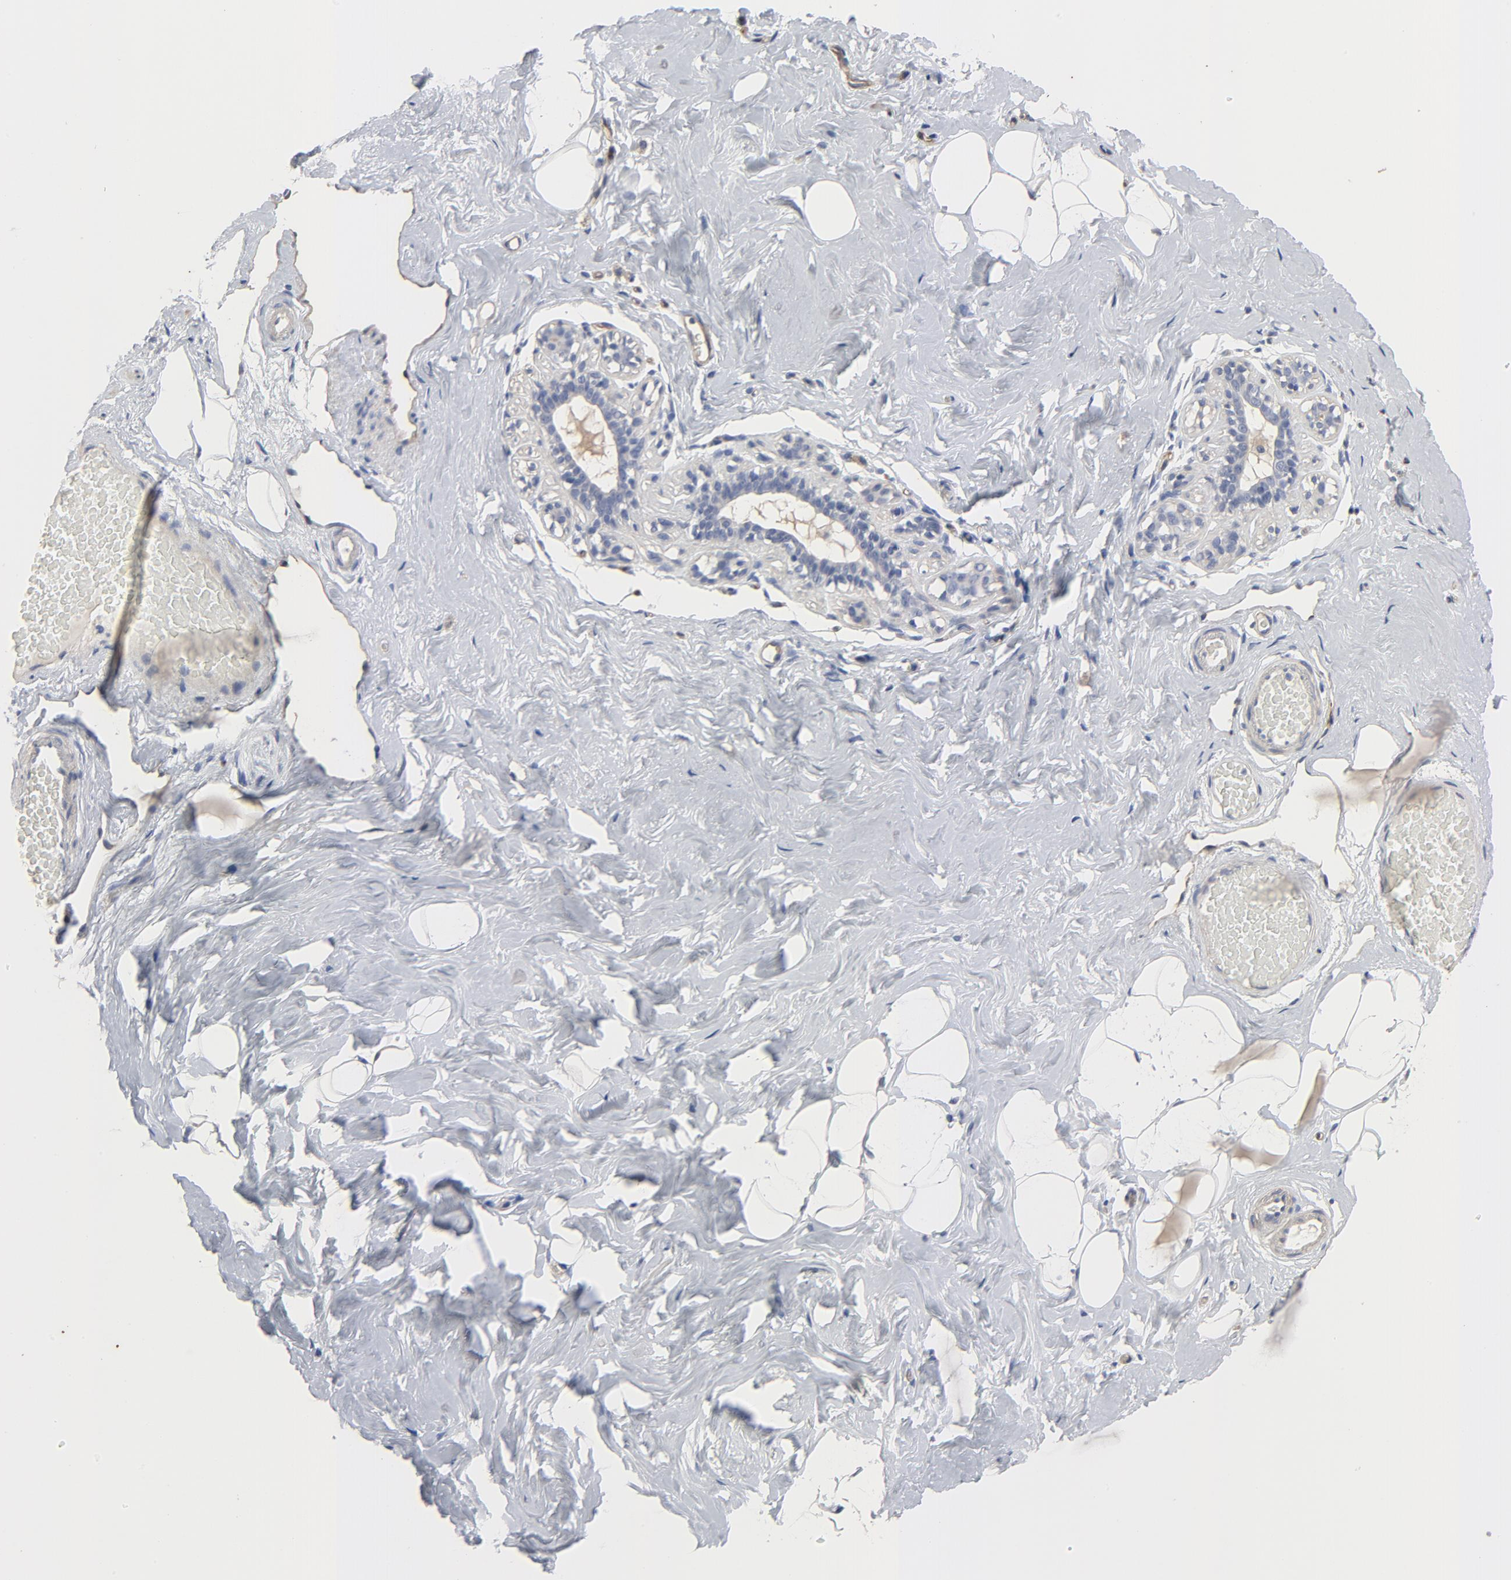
{"staining": {"intensity": "negative", "quantity": "none", "location": "none"}, "tissue": "breast", "cell_type": "Adipocytes", "image_type": "normal", "snomed": [{"axis": "morphology", "description": "Normal tissue, NOS"}, {"axis": "topography", "description": "Breast"}, {"axis": "topography", "description": "Soft tissue"}], "caption": "Immunohistochemistry micrograph of benign breast stained for a protein (brown), which reveals no positivity in adipocytes.", "gene": "KDR", "patient": {"sex": "female", "age": 75}}